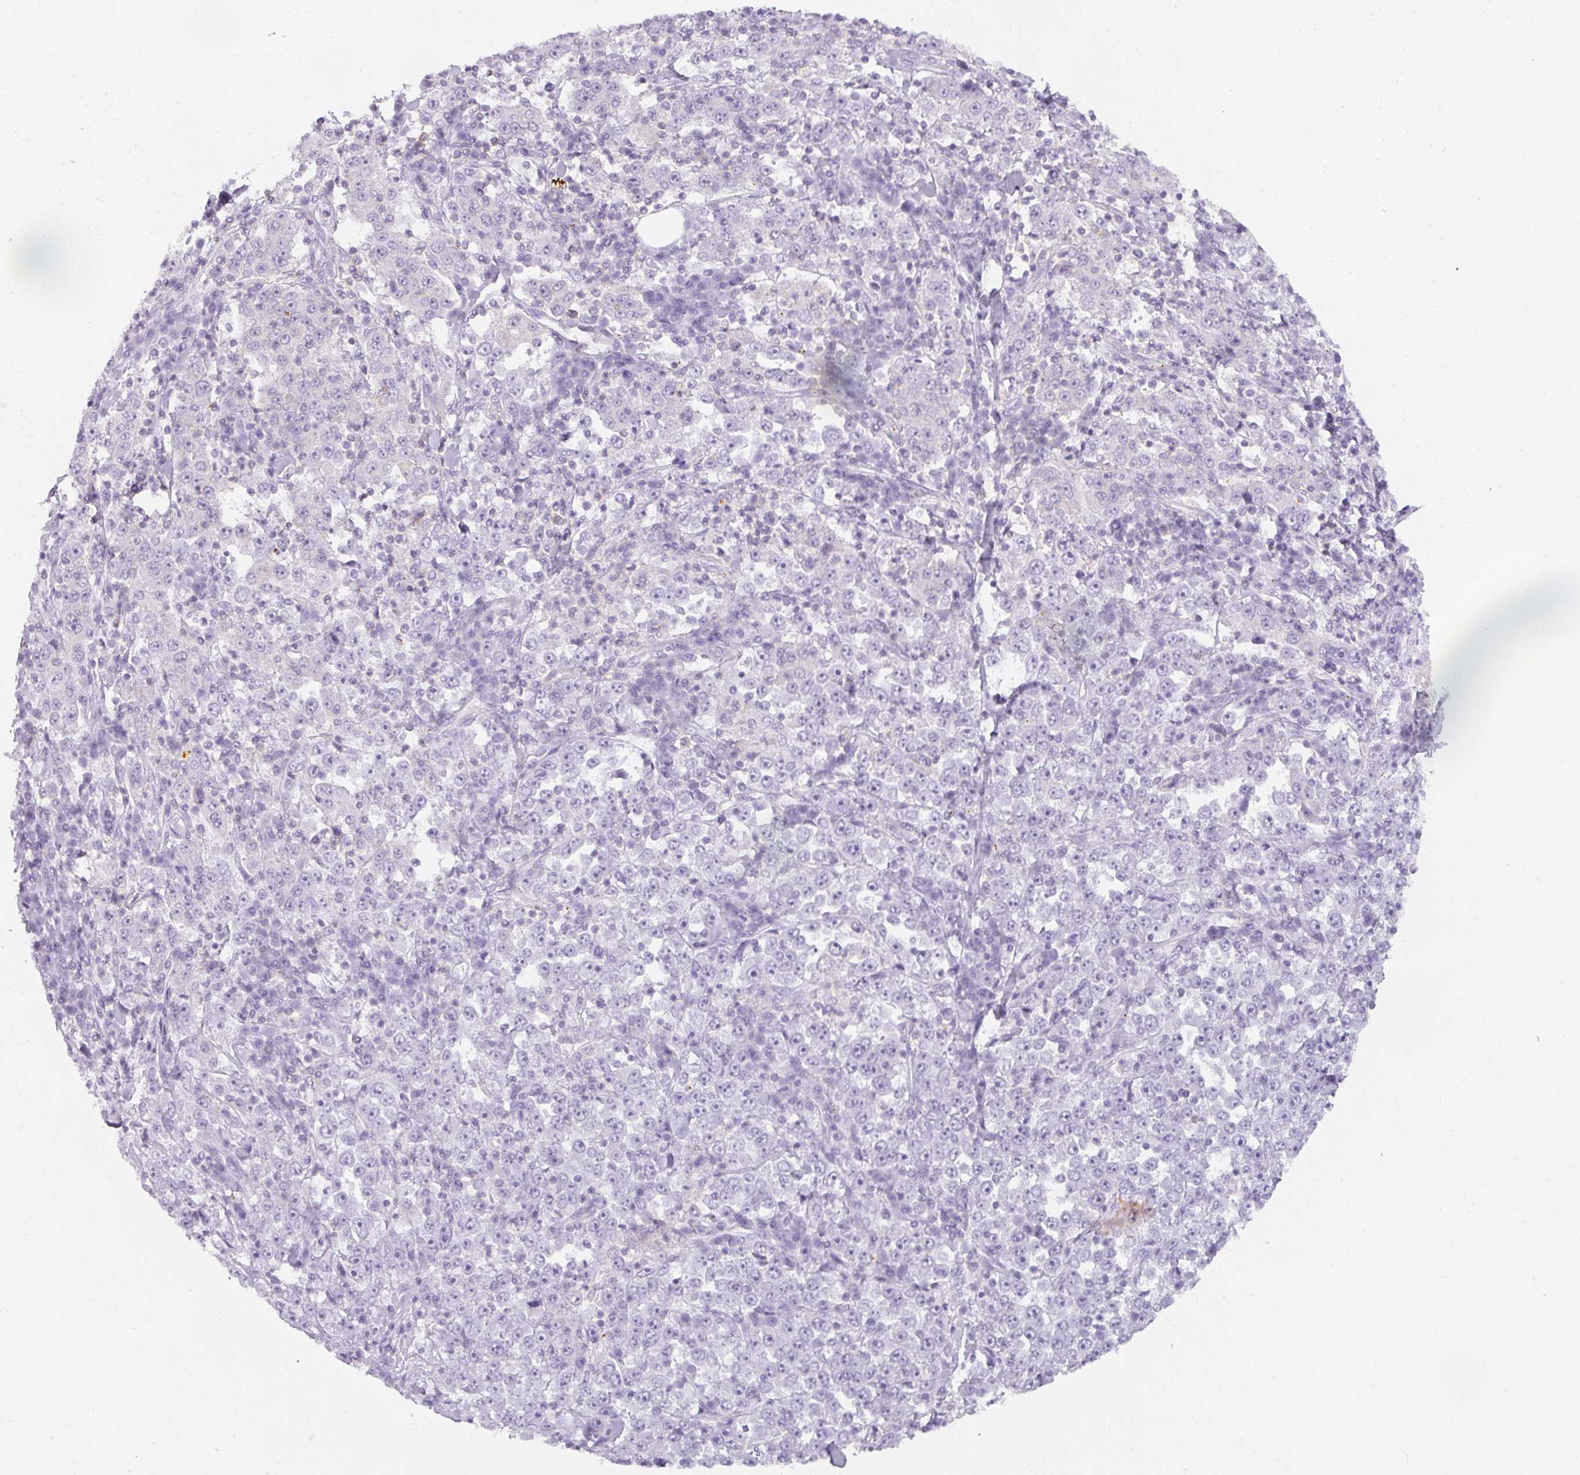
{"staining": {"intensity": "negative", "quantity": "none", "location": "none"}, "tissue": "stomach cancer", "cell_type": "Tumor cells", "image_type": "cancer", "snomed": [{"axis": "morphology", "description": "Normal tissue, NOS"}, {"axis": "morphology", "description": "Adenocarcinoma, NOS"}, {"axis": "topography", "description": "Stomach, upper"}, {"axis": "topography", "description": "Stomach"}], "caption": "The photomicrograph displays no significant expression in tumor cells of stomach cancer. (DAB (3,3'-diaminobenzidine) IHC, high magnification).", "gene": "TMEM42", "patient": {"sex": "male", "age": 59}}